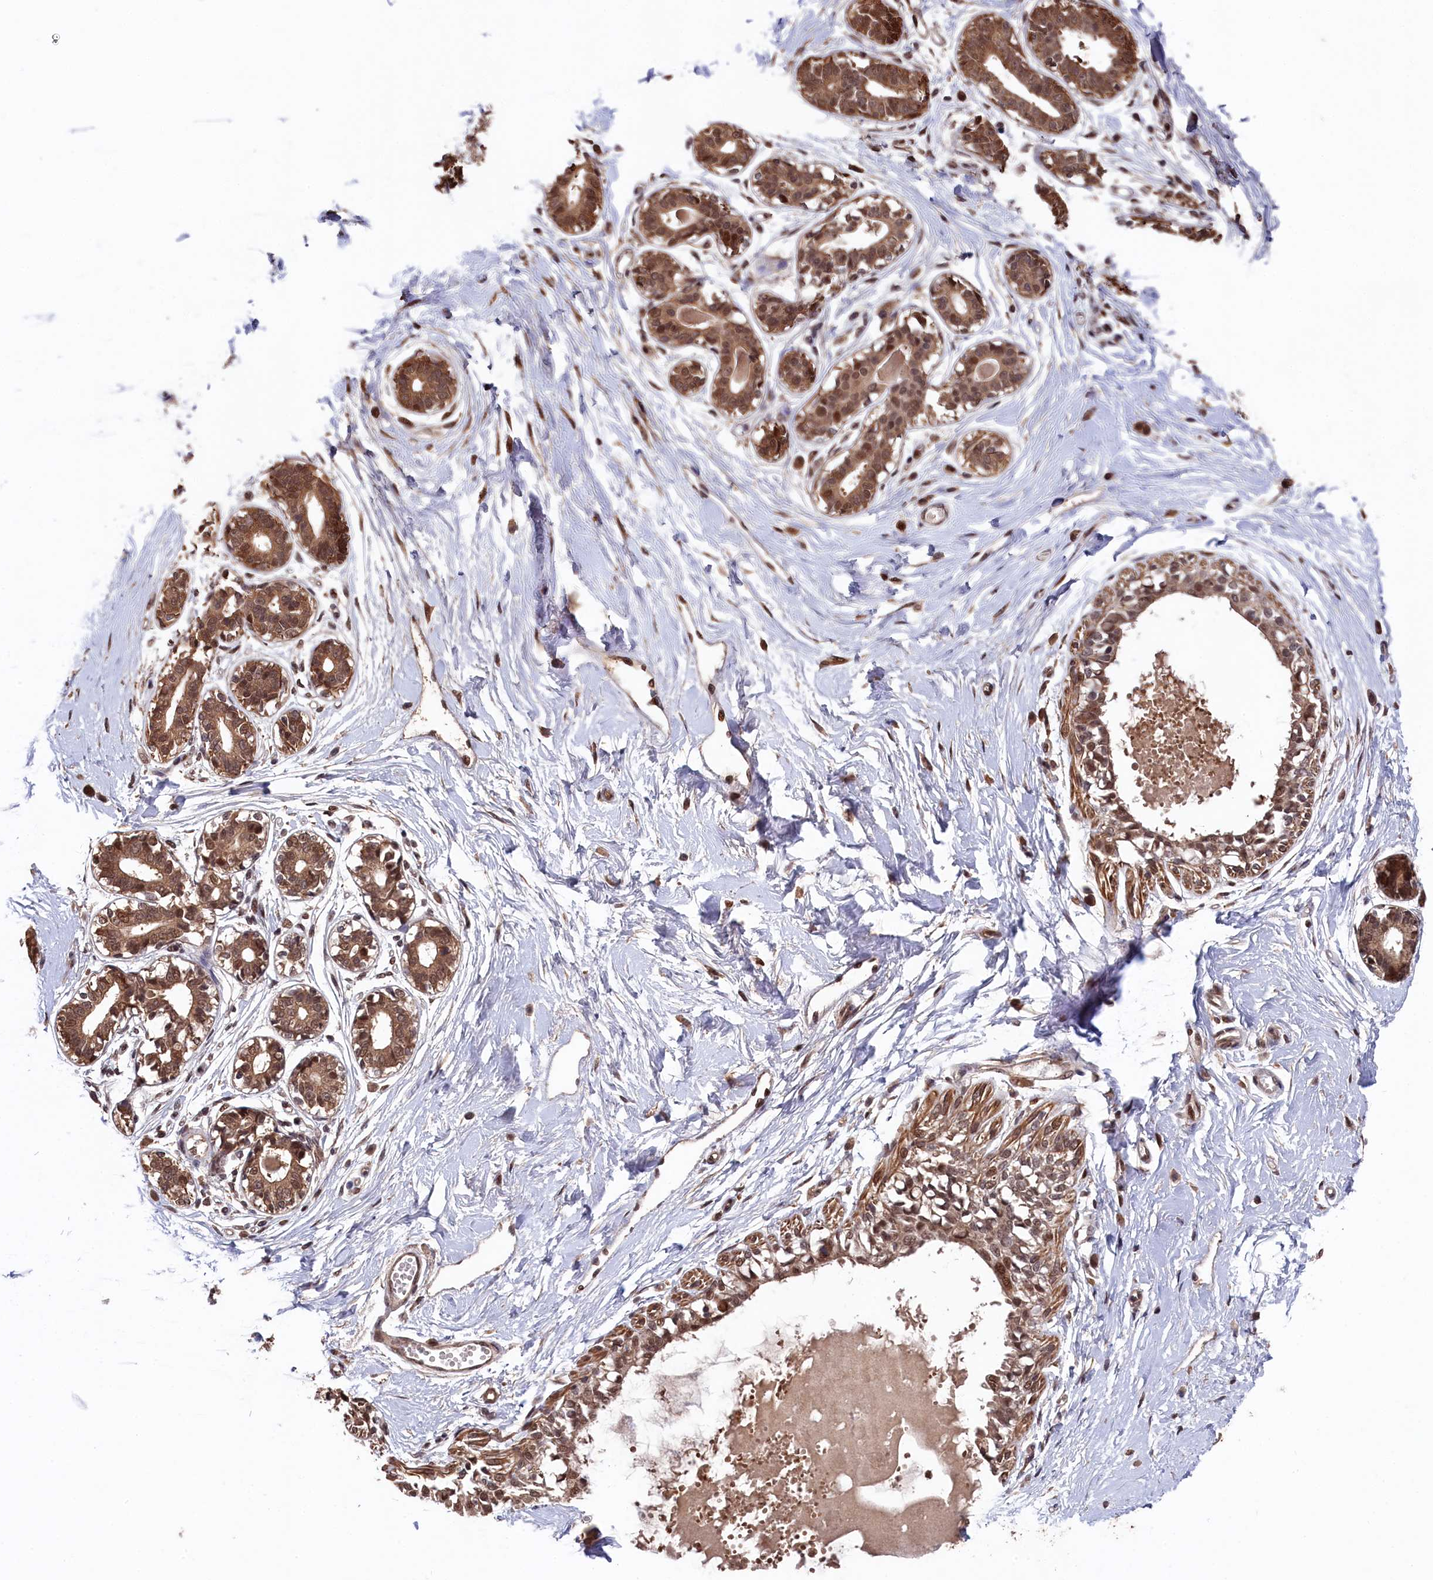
{"staining": {"intensity": "negative", "quantity": "none", "location": "none"}, "tissue": "breast", "cell_type": "Adipocytes", "image_type": "normal", "snomed": [{"axis": "morphology", "description": "Normal tissue, NOS"}, {"axis": "topography", "description": "Breast"}], "caption": "Immunohistochemical staining of unremarkable human breast reveals no significant expression in adipocytes.", "gene": "CLPX", "patient": {"sex": "female", "age": 45}}